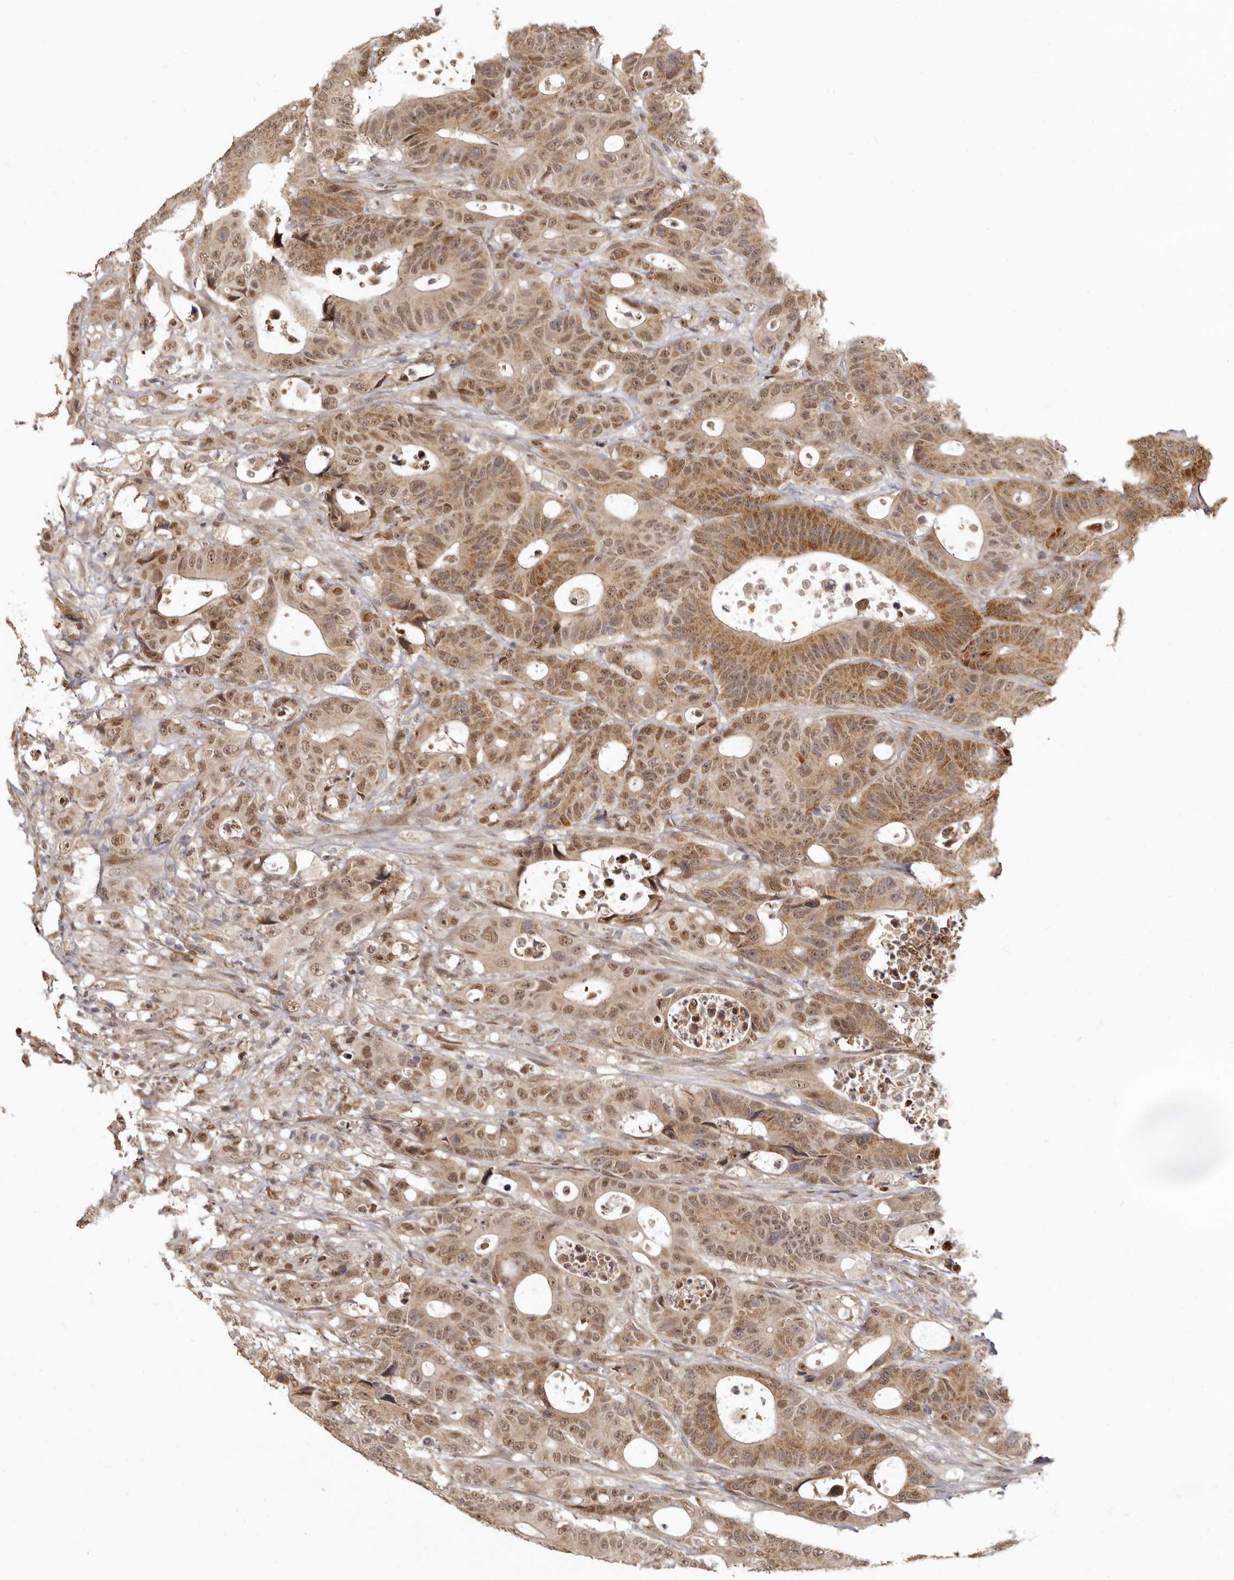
{"staining": {"intensity": "moderate", "quantity": ">75%", "location": "cytoplasmic/membranous,nuclear"}, "tissue": "colorectal cancer", "cell_type": "Tumor cells", "image_type": "cancer", "snomed": [{"axis": "morphology", "description": "Adenocarcinoma, NOS"}, {"axis": "topography", "description": "Colon"}], "caption": "Immunohistochemistry (IHC) micrograph of neoplastic tissue: colorectal adenocarcinoma stained using immunohistochemistry (IHC) demonstrates medium levels of moderate protein expression localized specifically in the cytoplasmic/membranous and nuclear of tumor cells, appearing as a cytoplasmic/membranous and nuclear brown color.", "gene": "ZNF326", "patient": {"sex": "male", "age": 83}}